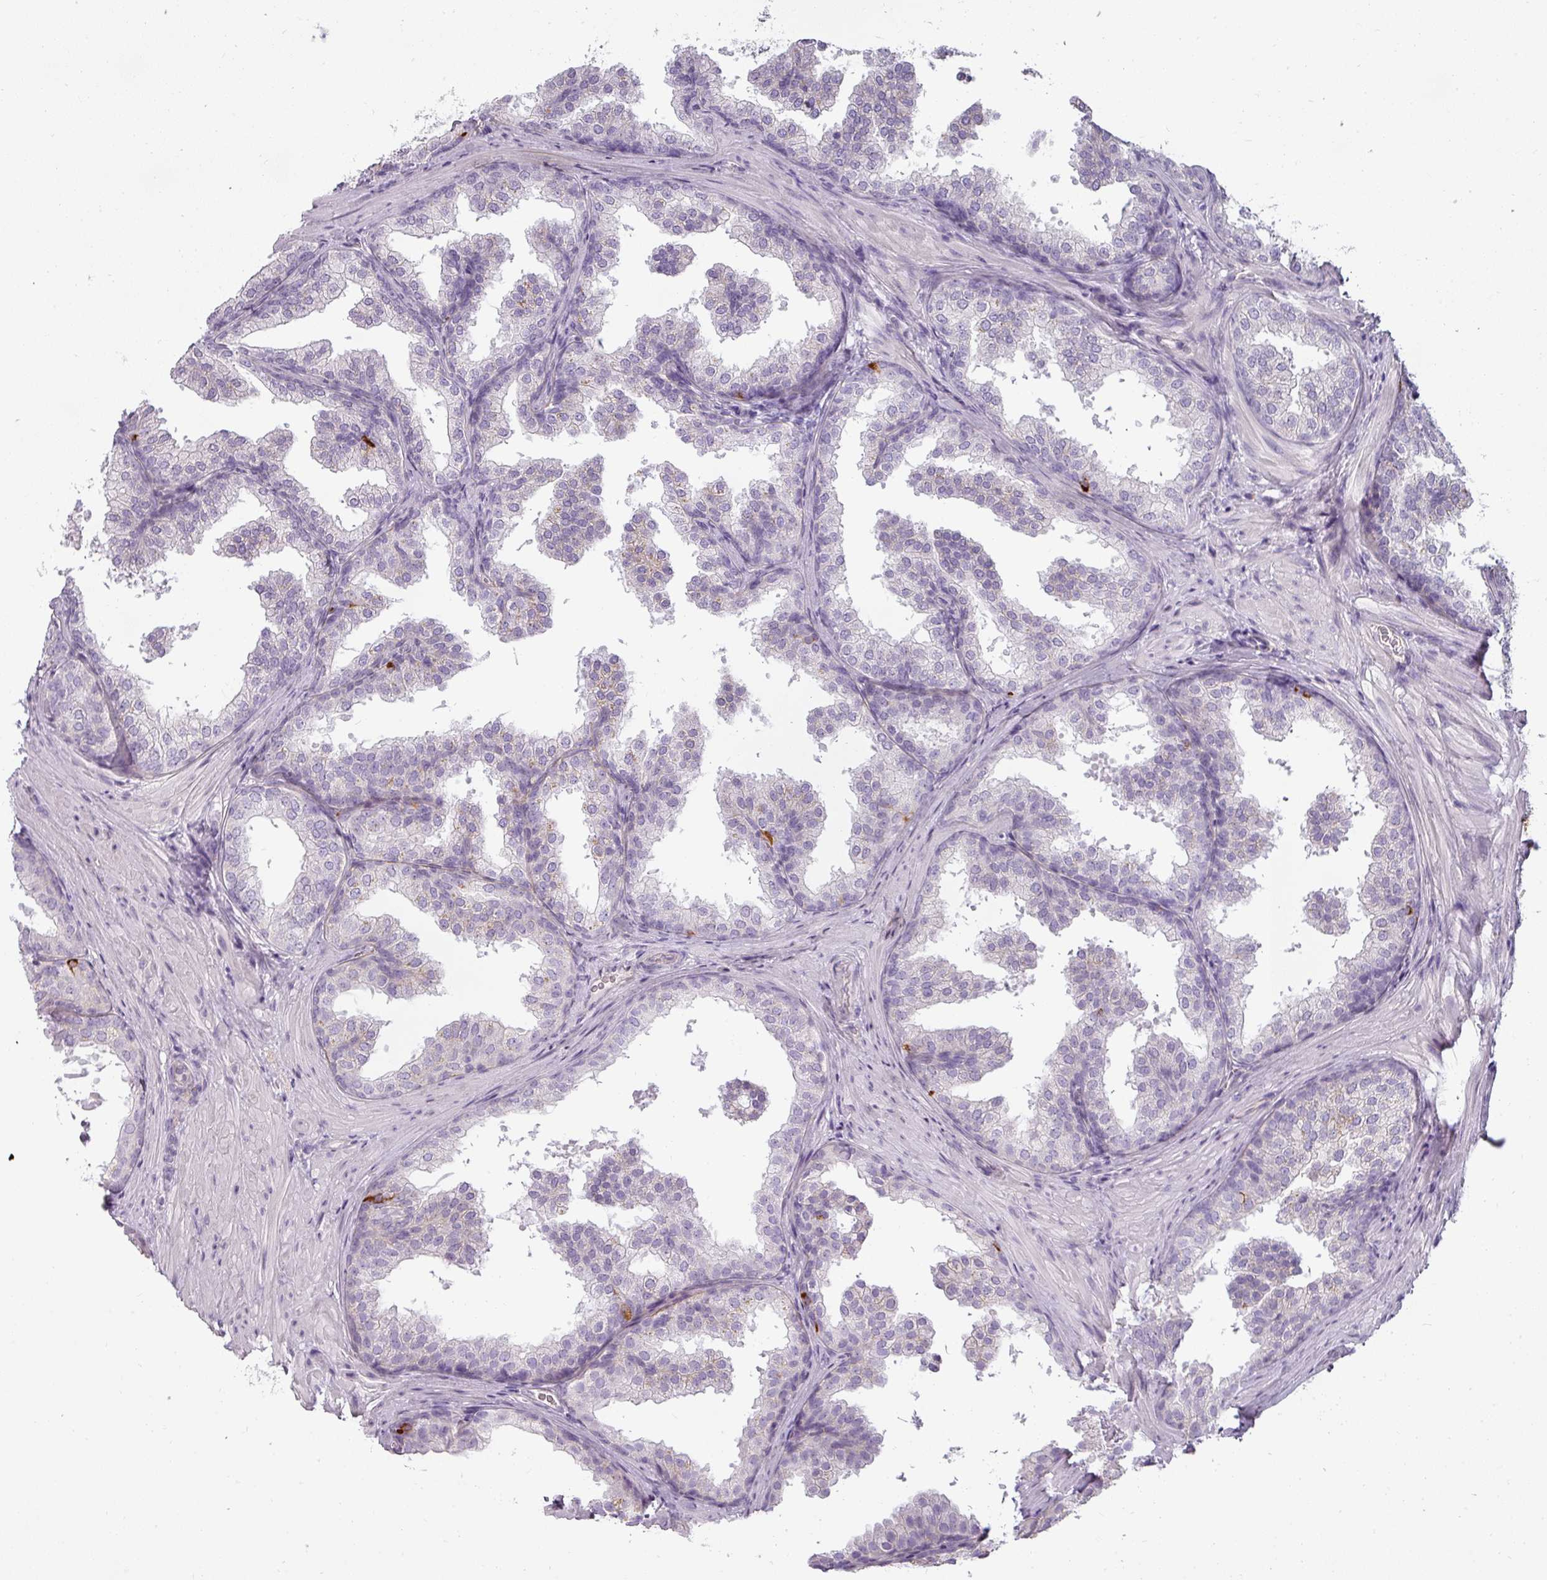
{"staining": {"intensity": "negative", "quantity": "none", "location": "none"}, "tissue": "prostate", "cell_type": "Glandular cells", "image_type": "normal", "snomed": [{"axis": "morphology", "description": "Normal tissue, NOS"}, {"axis": "topography", "description": "Prostate"}], "caption": "IHC micrograph of unremarkable prostate: human prostate stained with DAB (3,3'-diaminobenzidine) reveals no significant protein staining in glandular cells. The staining was performed using DAB to visualize the protein expression in brown, while the nuclei were stained in blue with hematoxylin (Magnification: 20x).", "gene": "ASB1", "patient": {"sex": "male", "age": 37}}